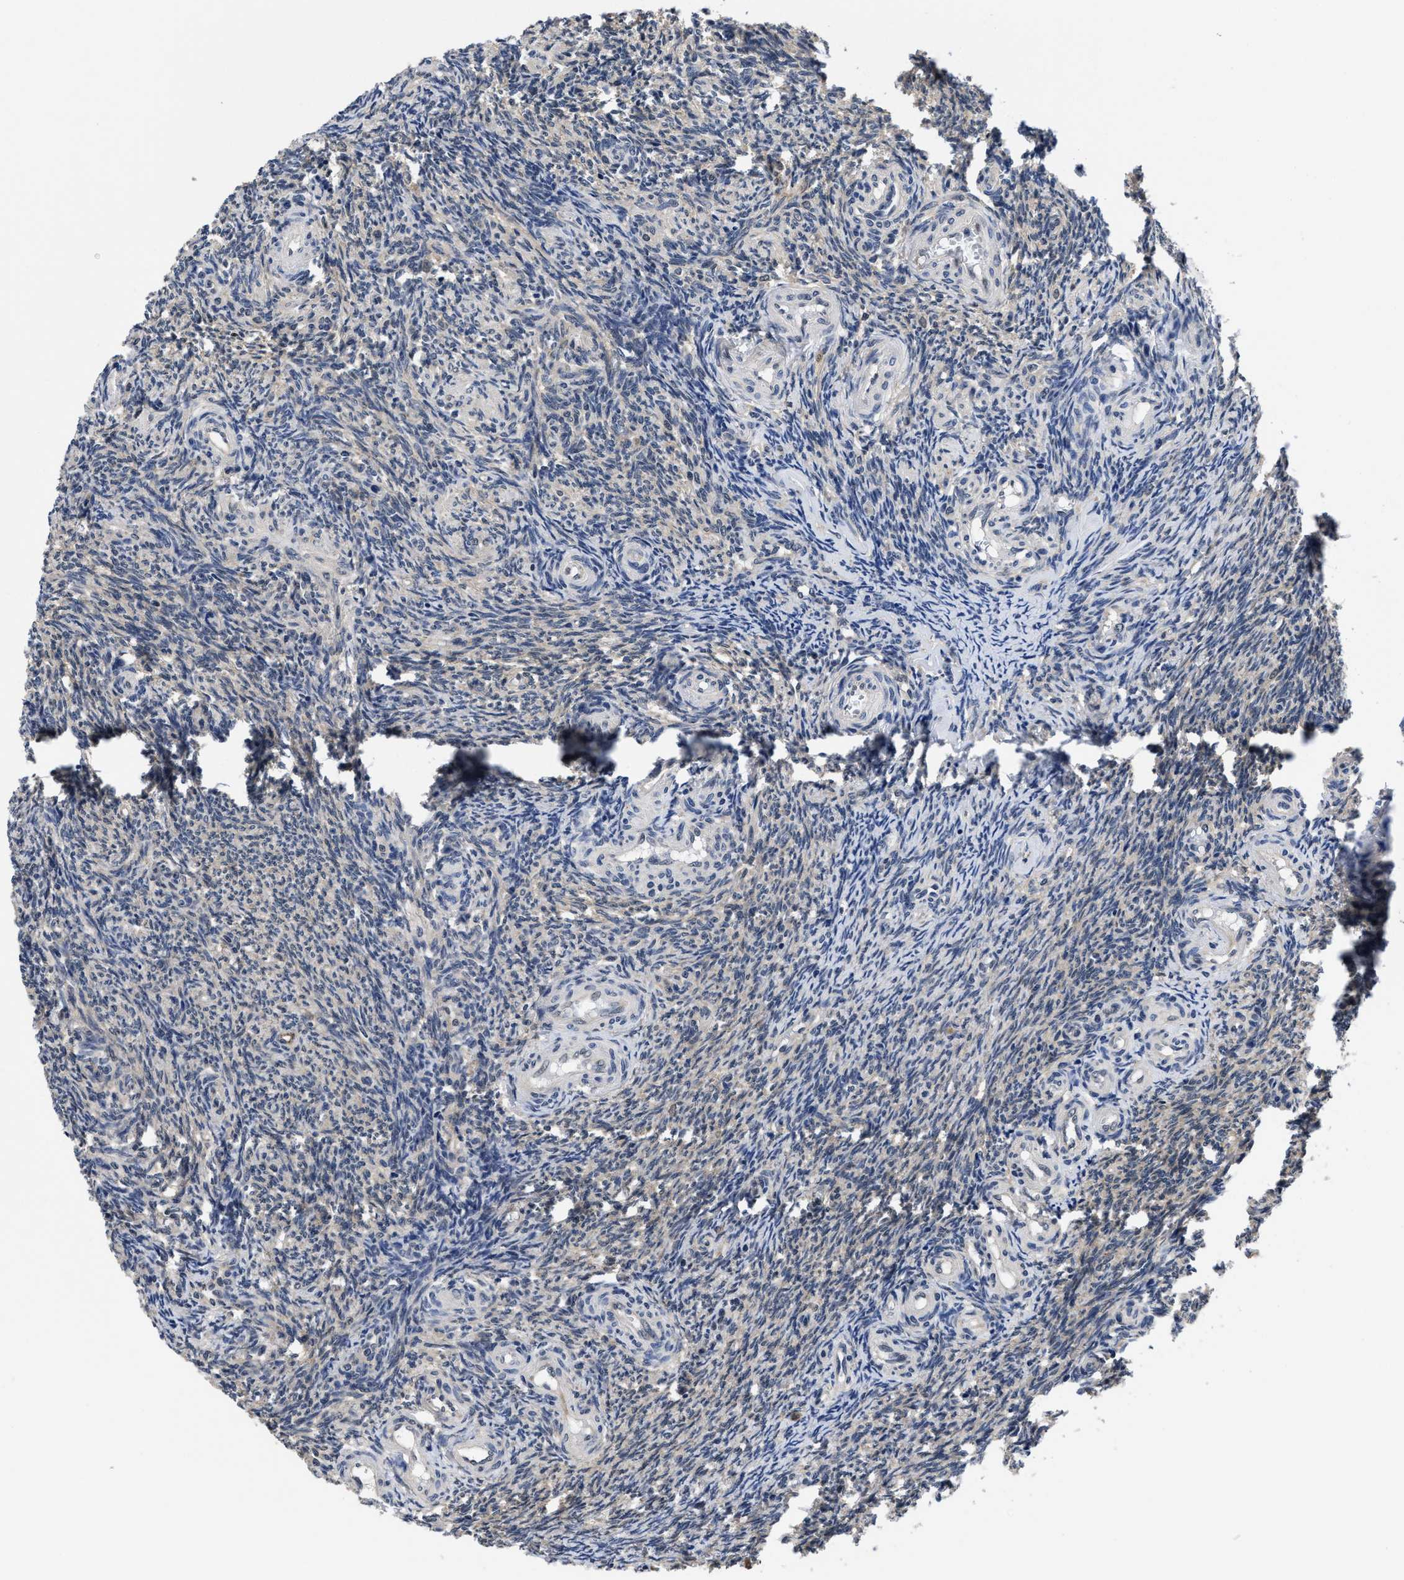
{"staining": {"intensity": "moderate", "quantity": ">75%", "location": "cytoplasmic/membranous"}, "tissue": "ovary", "cell_type": "Follicle cells", "image_type": "normal", "snomed": [{"axis": "morphology", "description": "Normal tissue, NOS"}, {"axis": "topography", "description": "Ovary"}], "caption": "Immunohistochemical staining of unremarkable ovary reveals >75% levels of moderate cytoplasmic/membranous protein expression in about >75% of follicle cells. The staining is performed using DAB (3,3'-diaminobenzidine) brown chromogen to label protein expression. The nuclei are counter-stained blue using hematoxylin.", "gene": "MCOLN2", "patient": {"sex": "female", "age": 41}}